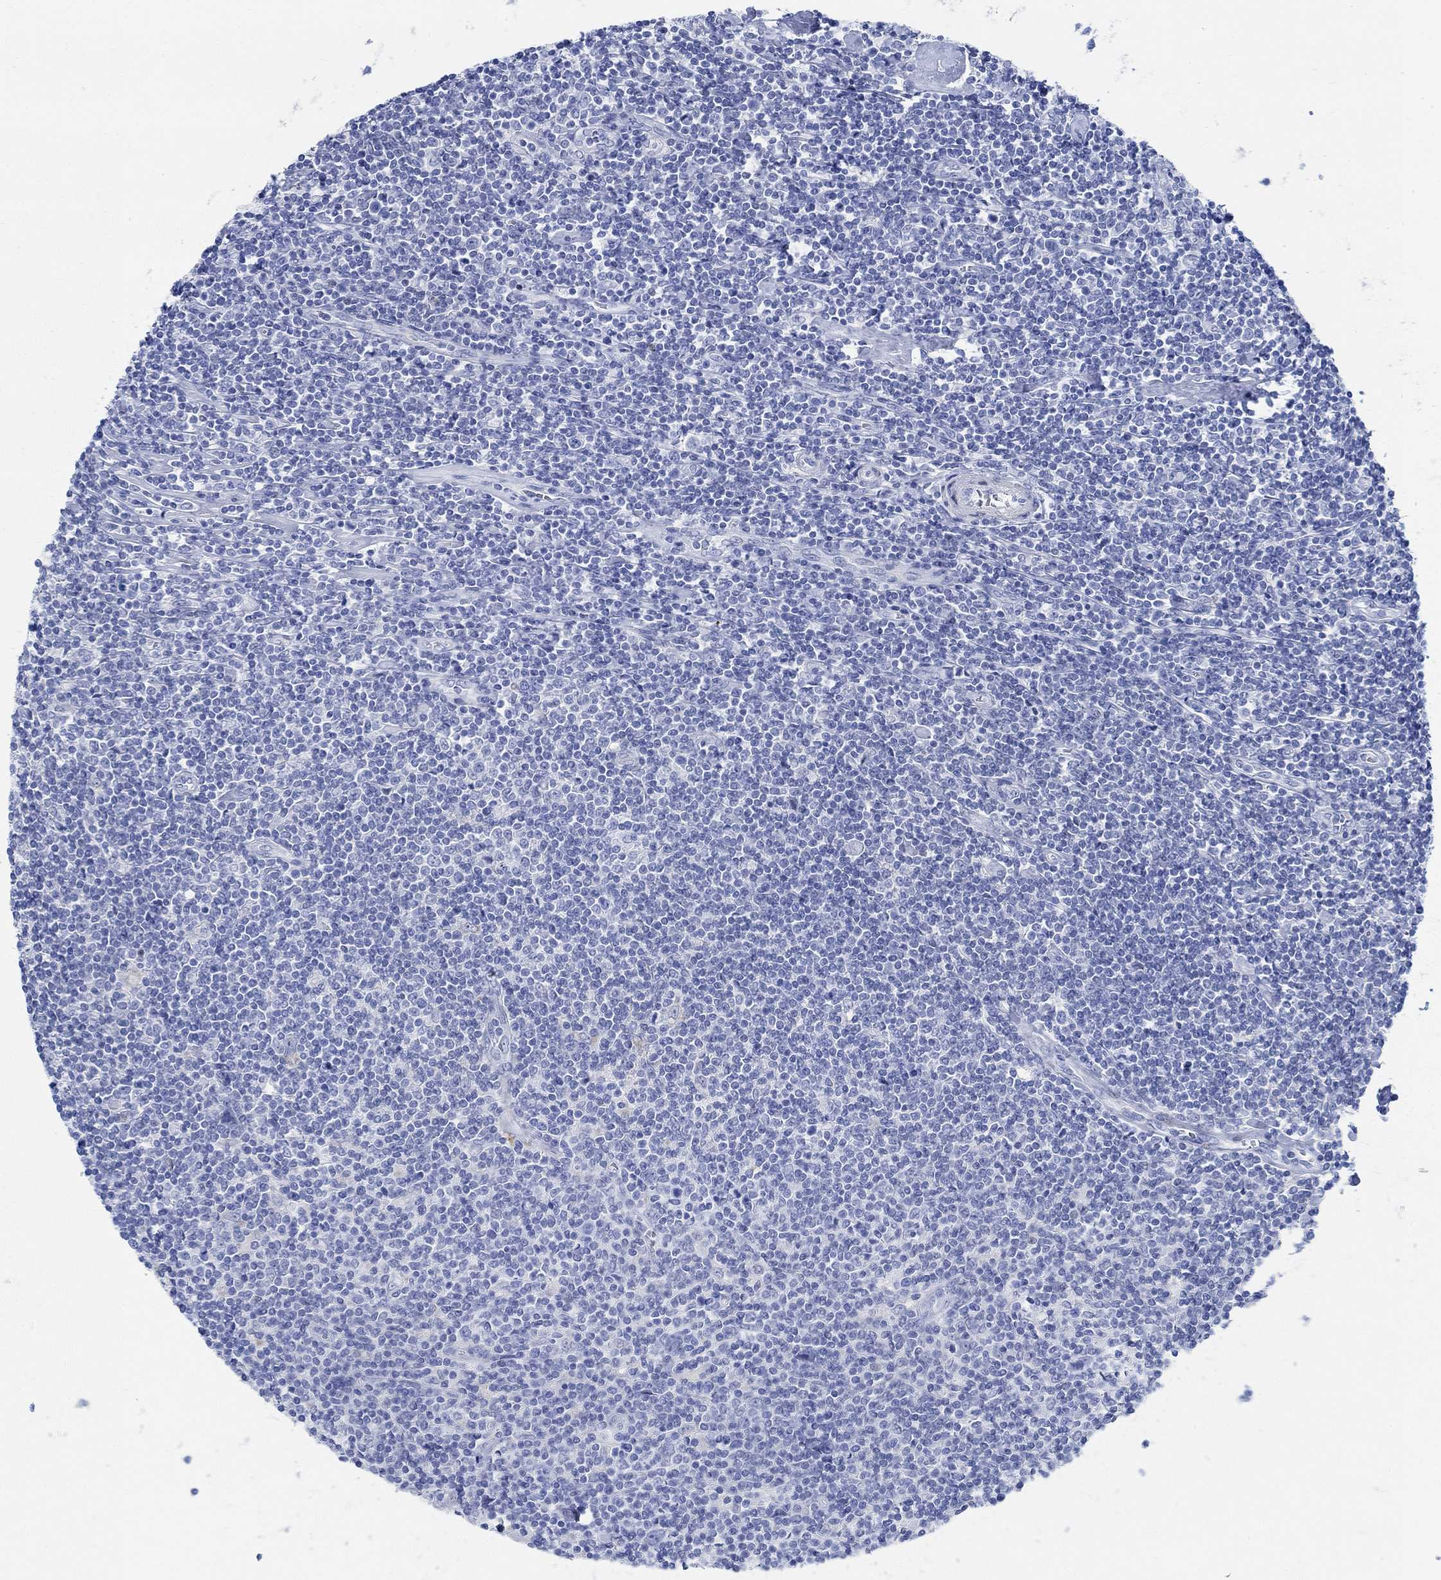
{"staining": {"intensity": "negative", "quantity": "none", "location": "none"}, "tissue": "lymphoma", "cell_type": "Tumor cells", "image_type": "cancer", "snomed": [{"axis": "morphology", "description": "Hodgkin's disease, NOS"}, {"axis": "topography", "description": "Lymph node"}], "caption": "The micrograph demonstrates no significant staining in tumor cells of lymphoma. (DAB immunohistochemistry with hematoxylin counter stain).", "gene": "RBM20", "patient": {"sex": "male", "age": 40}}